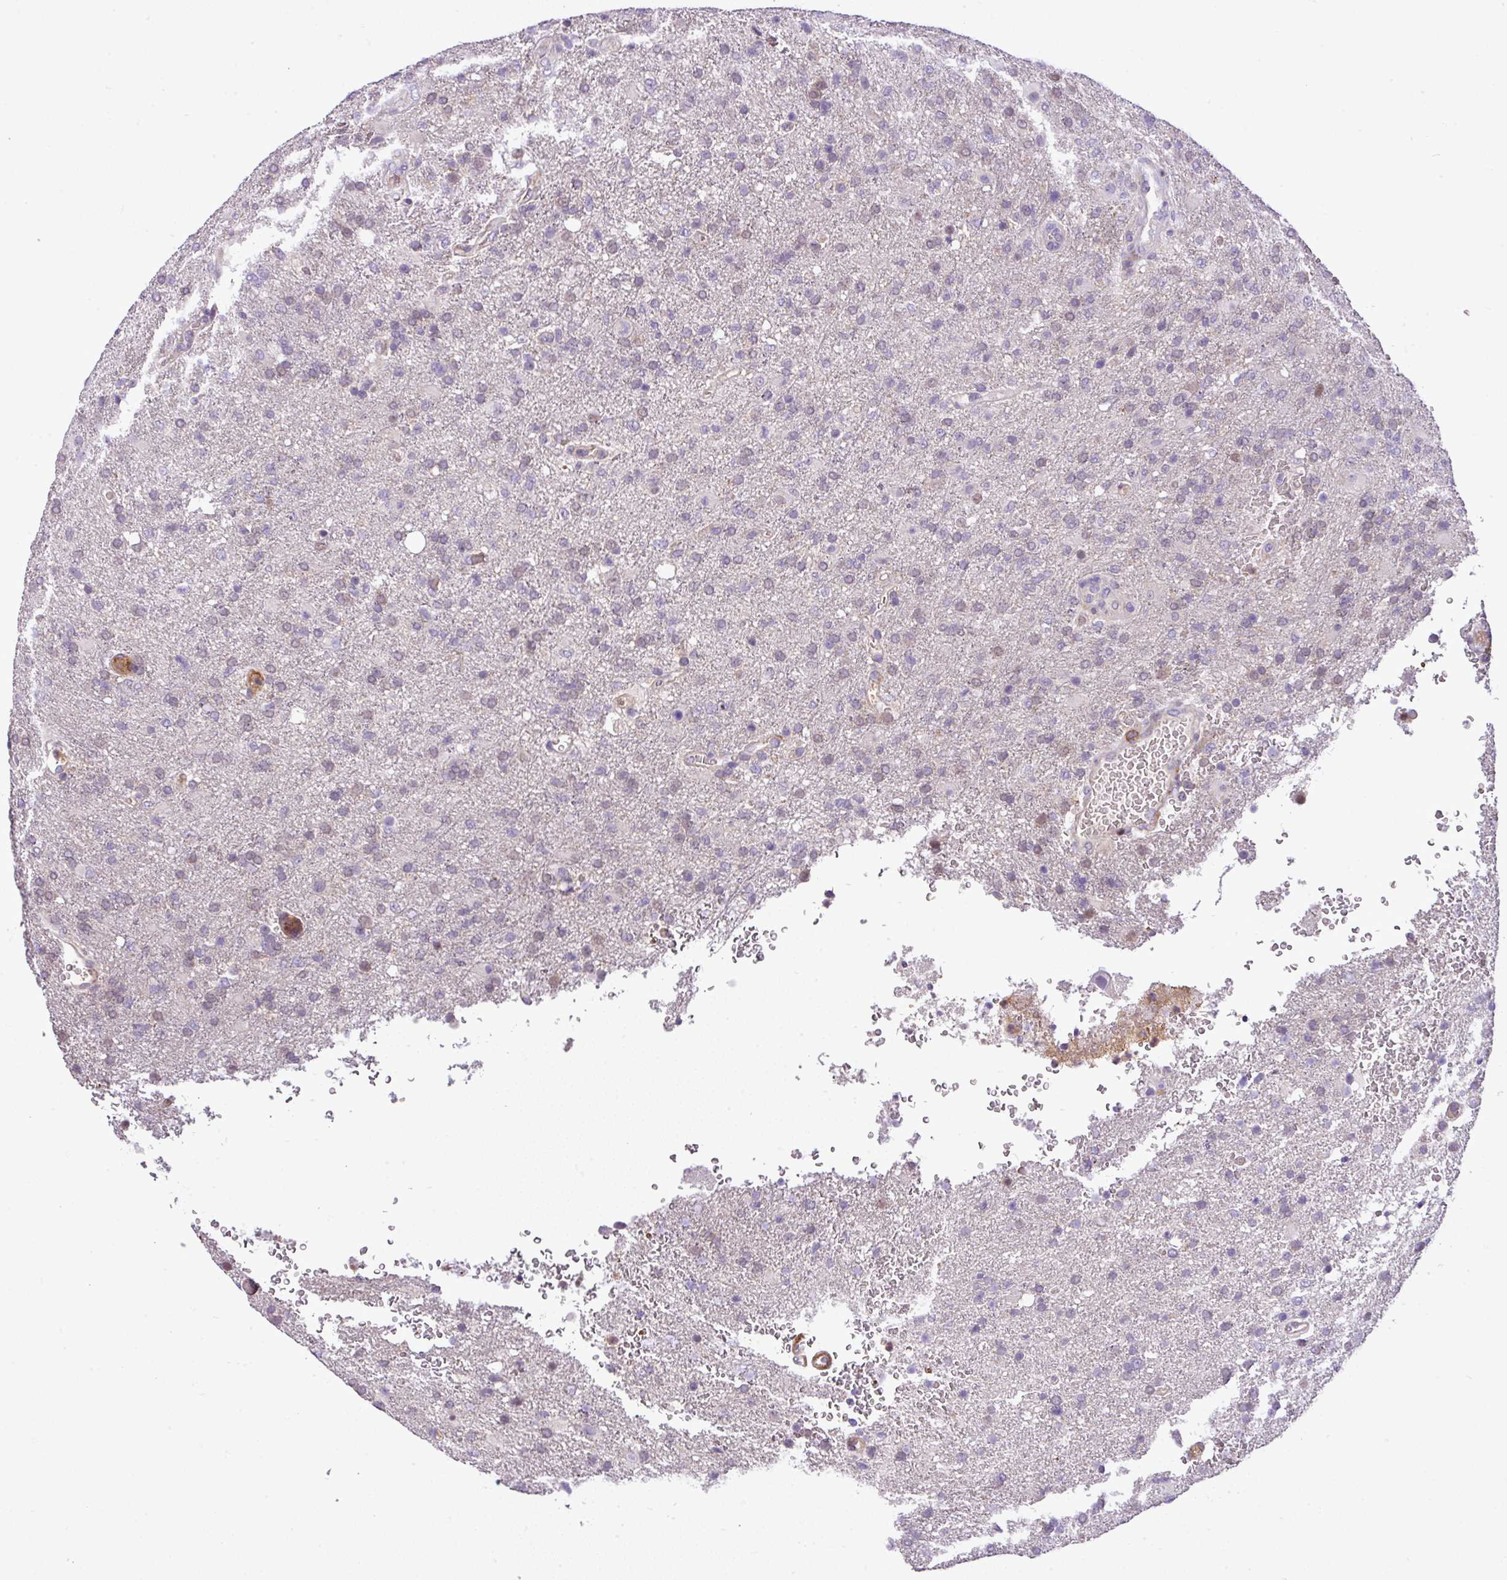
{"staining": {"intensity": "negative", "quantity": "none", "location": "none"}, "tissue": "glioma", "cell_type": "Tumor cells", "image_type": "cancer", "snomed": [{"axis": "morphology", "description": "Glioma, malignant, High grade"}, {"axis": "topography", "description": "Brain"}], "caption": "Tumor cells show no significant protein expression in glioma. The staining was performed using DAB (3,3'-diaminobenzidine) to visualize the protein expression in brown, while the nuclei were stained in blue with hematoxylin (Magnification: 20x).", "gene": "NBEAL2", "patient": {"sex": "female", "age": 74}}